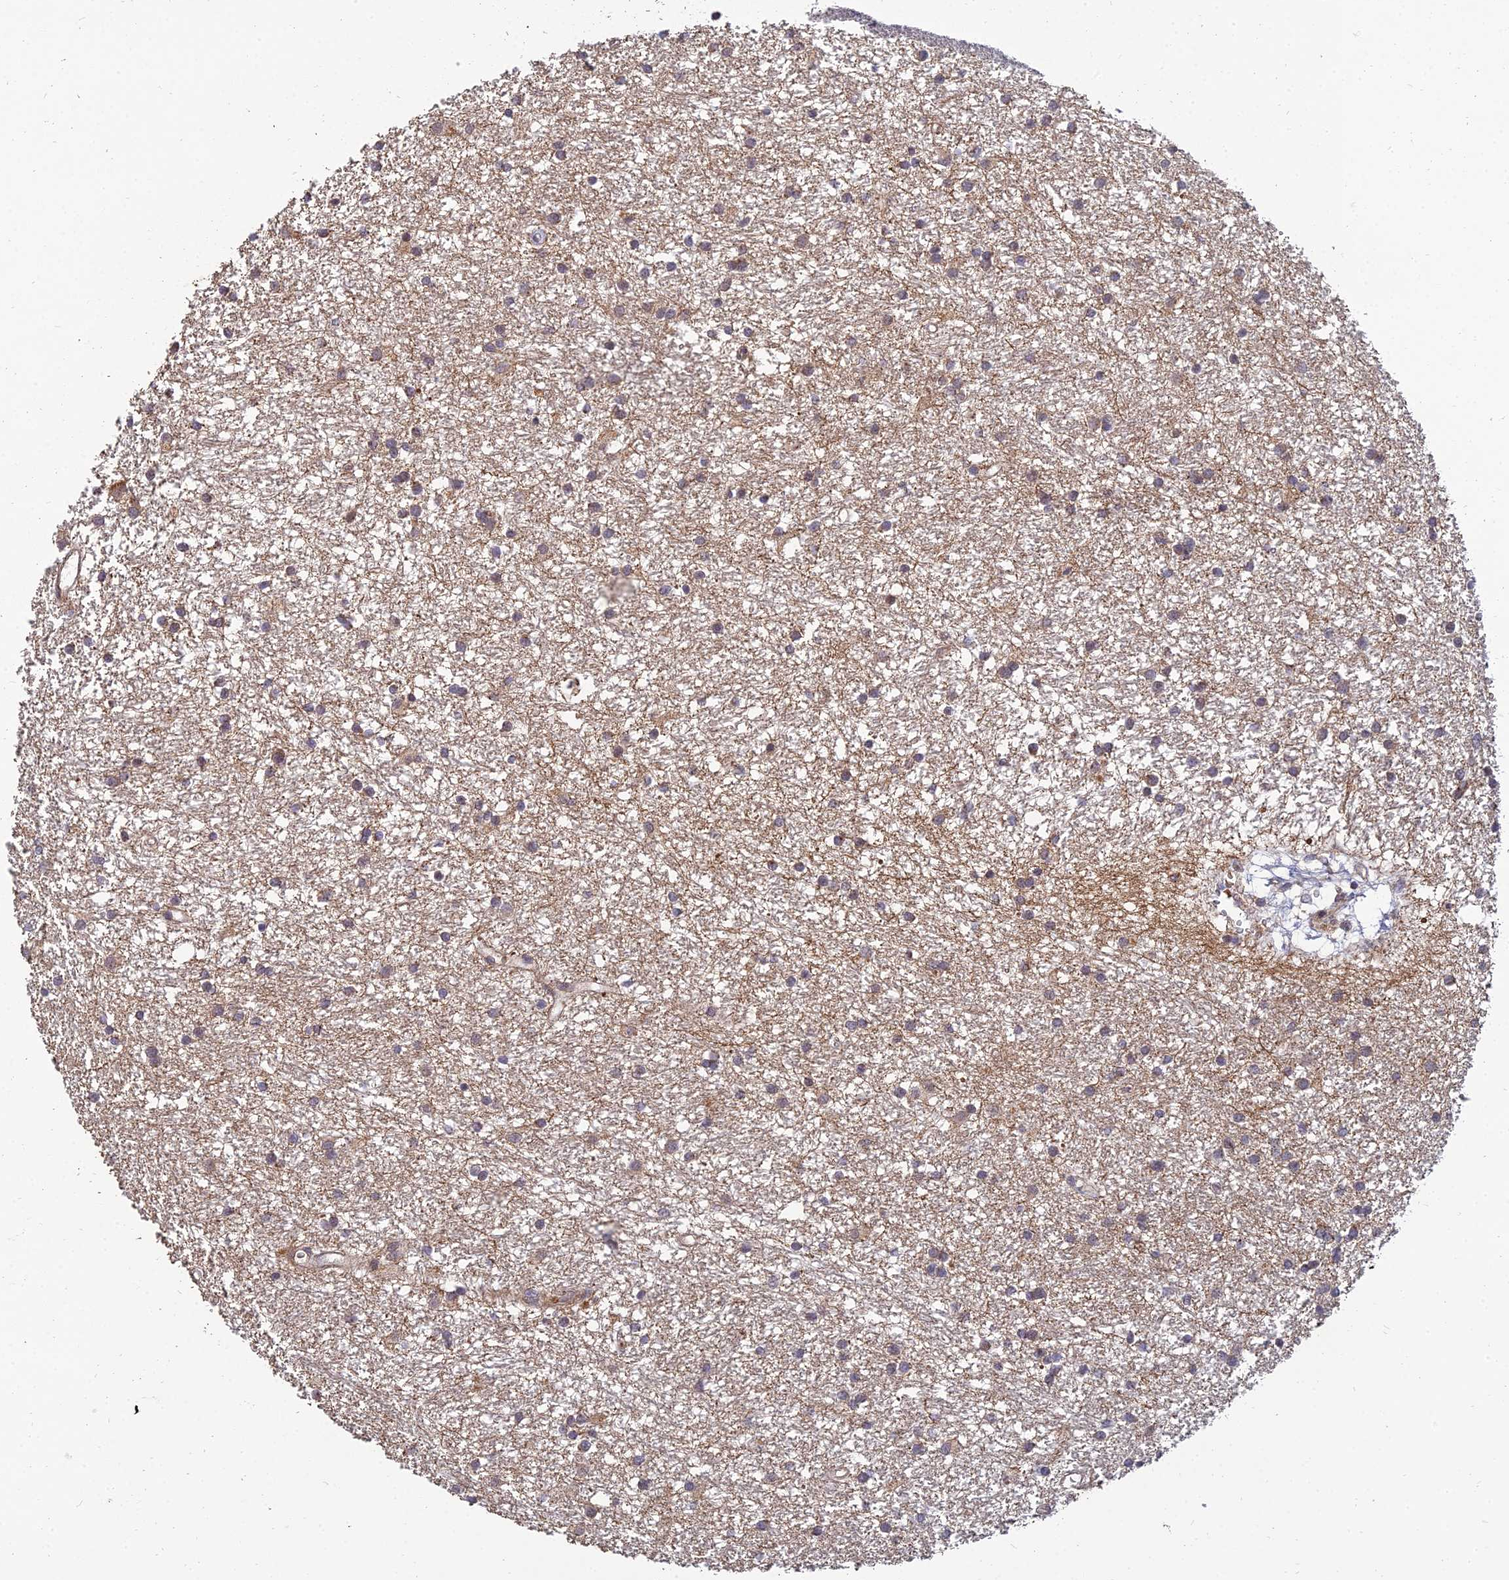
{"staining": {"intensity": "weak", "quantity": "25%-75%", "location": "cytoplasmic/membranous"}, "tissue": "glioma", "cell_type": "Tumor cells", "image_type": "cancer", "snomed": [{"axis": "morphology", "description": "Glioma, malignant, High grade"}, {"axis": "topography", "description": "Brain"}], "caption": "The photomicrograph reveals a brown stain indicating the presence of a protein in the cytoplasmic/membranous of tumor cells in malignant glioma (high-grade).", "gene": "NPY", "patient": {"sex": "male", "age": 77}}